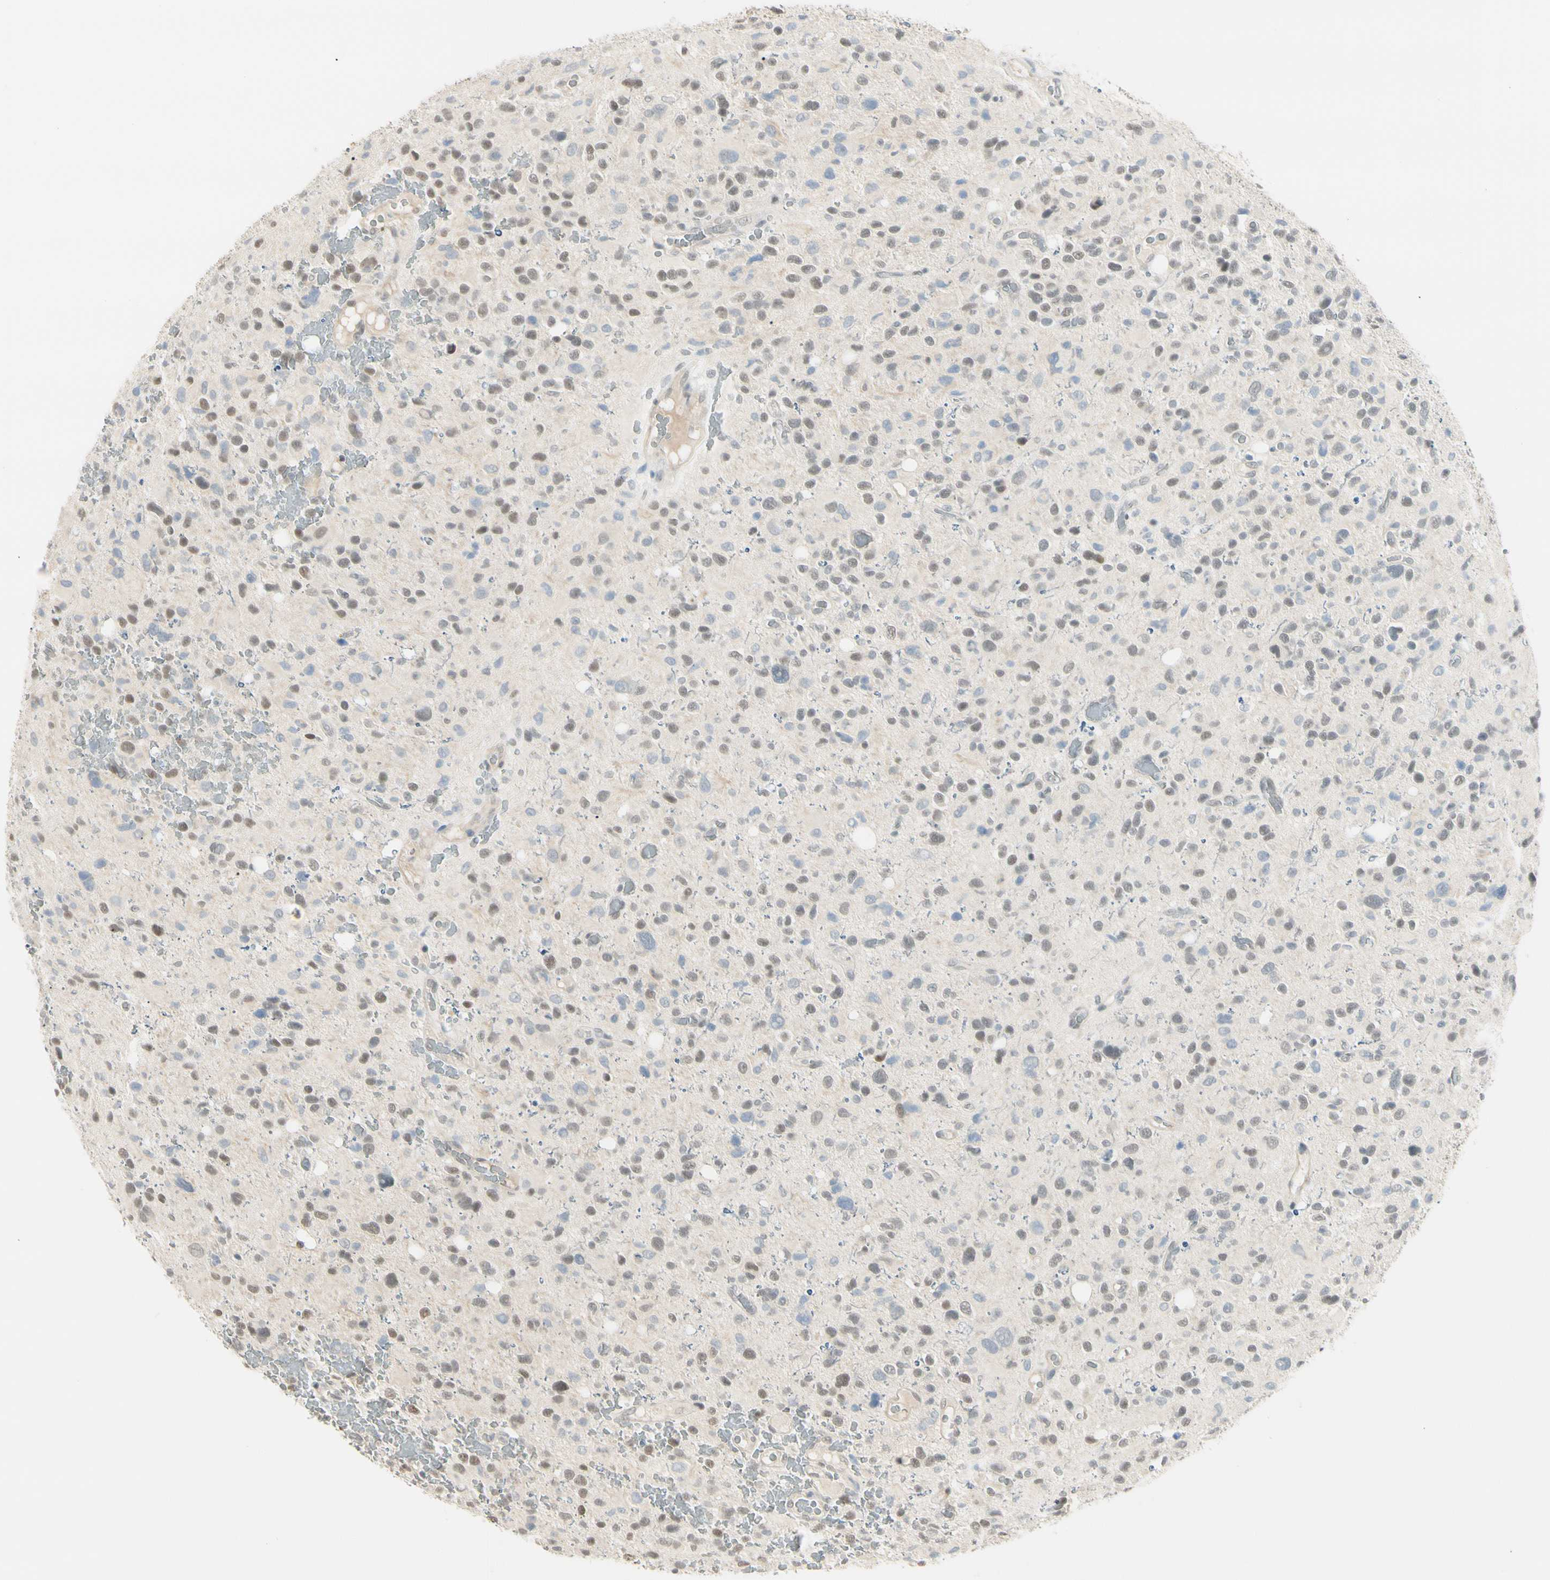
{"staining": {"intensity": "moderate", "quantity": "<25%", "location": "nuclear"}, "tissue": "glioma", "cell_type": "Tumor cells", "image_type": "cancer", "snomed": [{"axis": "morphology", "description": "Glioma, malignant, High grade"}, {"axis": "topography", "description": "Brain"}], "caption": "About <25% of tumor cells in glioma reveal moderate nuclear protein staining as visualized by brown immunohistochemical staining.", "gene": "ASPN", "patient": {"sex": "male", "age": 48}}